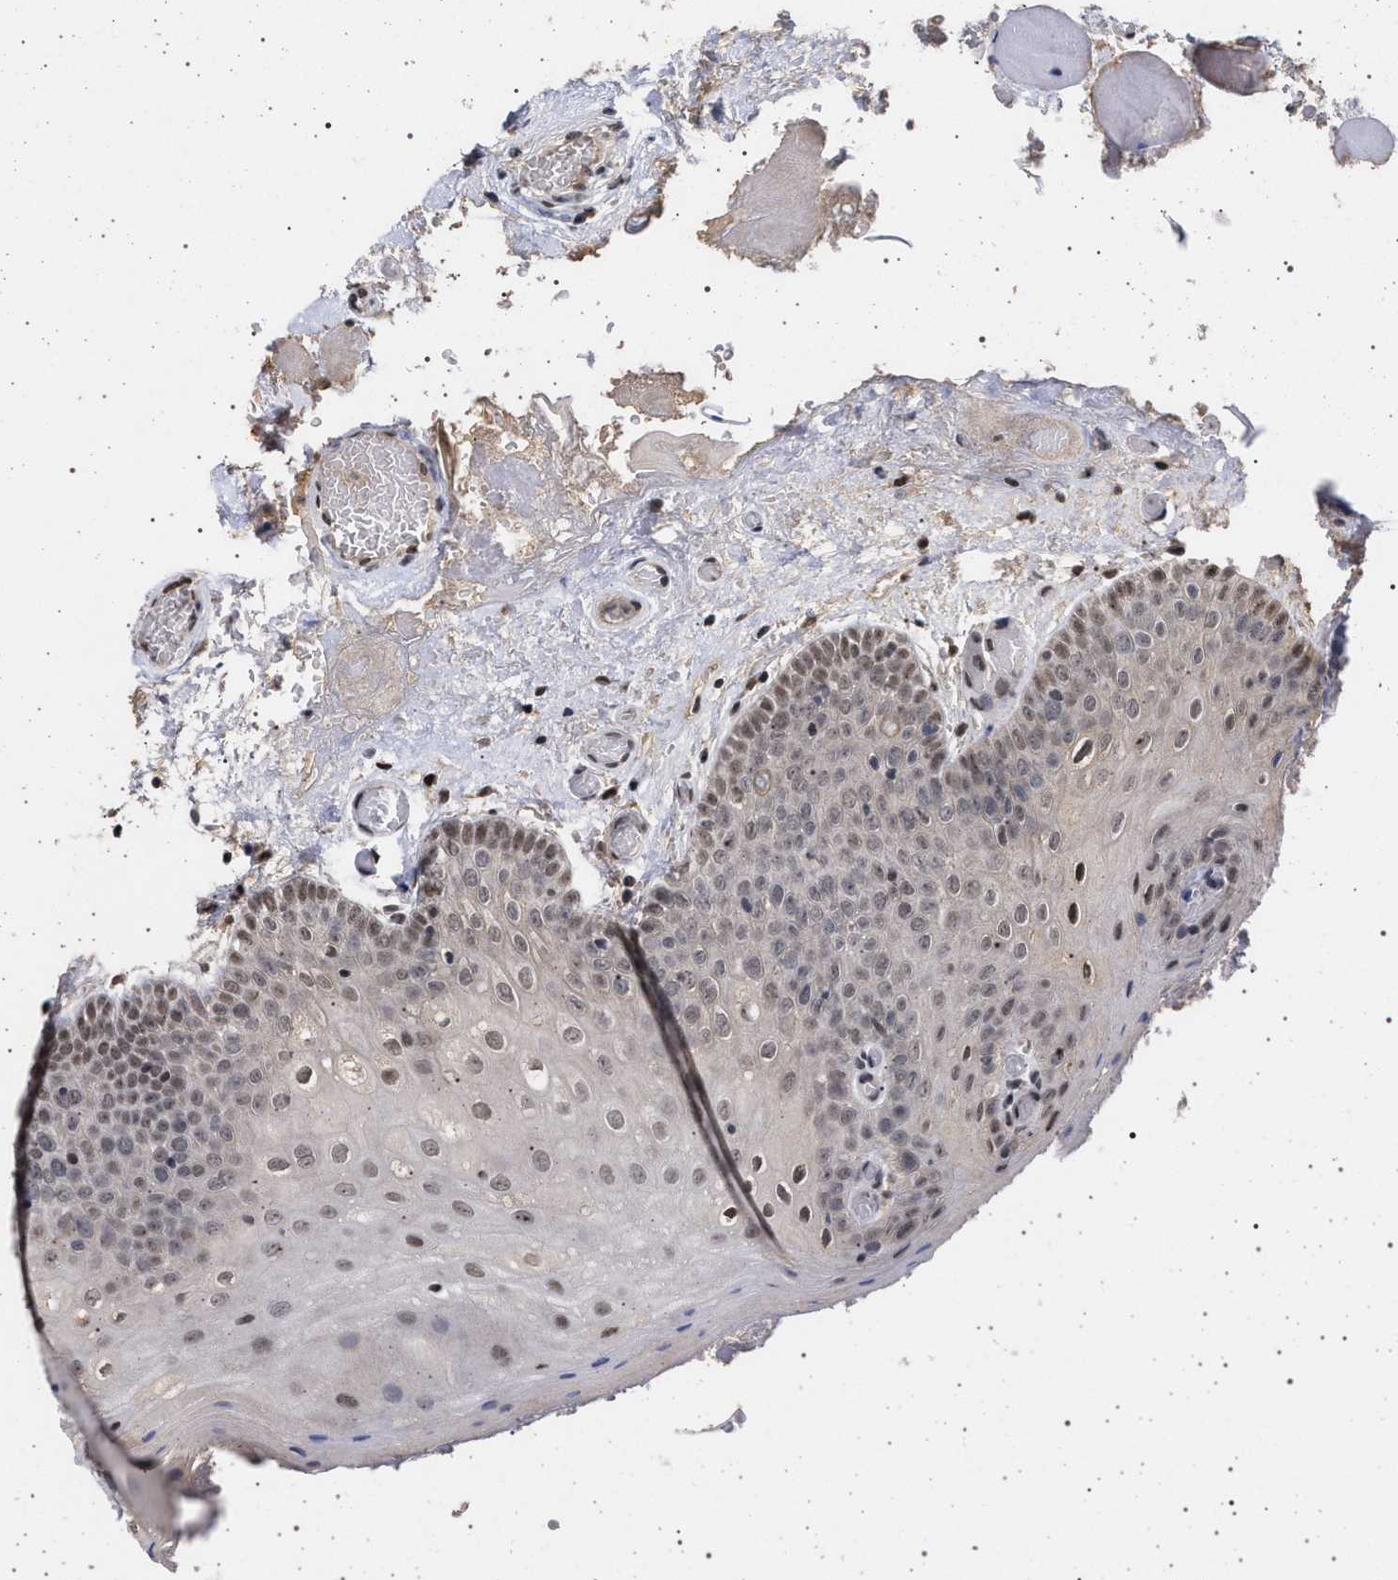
{"staining": {"intensity": "weak", "quantity": "25%-75%", "location": "nuclear"}, "tissue": "oral mucosa", "cell_type": "Squamous epithelial cells", "image_type": "normal", "snomed": [{"axis": "morphology", "description": "Normal tissue, NOS"}, {"axis": "morphology", "description": "Squamous cell carcinoma, NOS"}, {"axis": "topography", "description": "Oral tissue"}, {"axis": "topography", "description": "Head-Neck"}], "caption": "IHC (DAB) staining of normal human oral mucosa reveals weak nuclear protein expression in approximately 25%-75% of squamous epithelial cells.", "gene": "PHF12", "patient": {"sex": "male", "age": 71}}